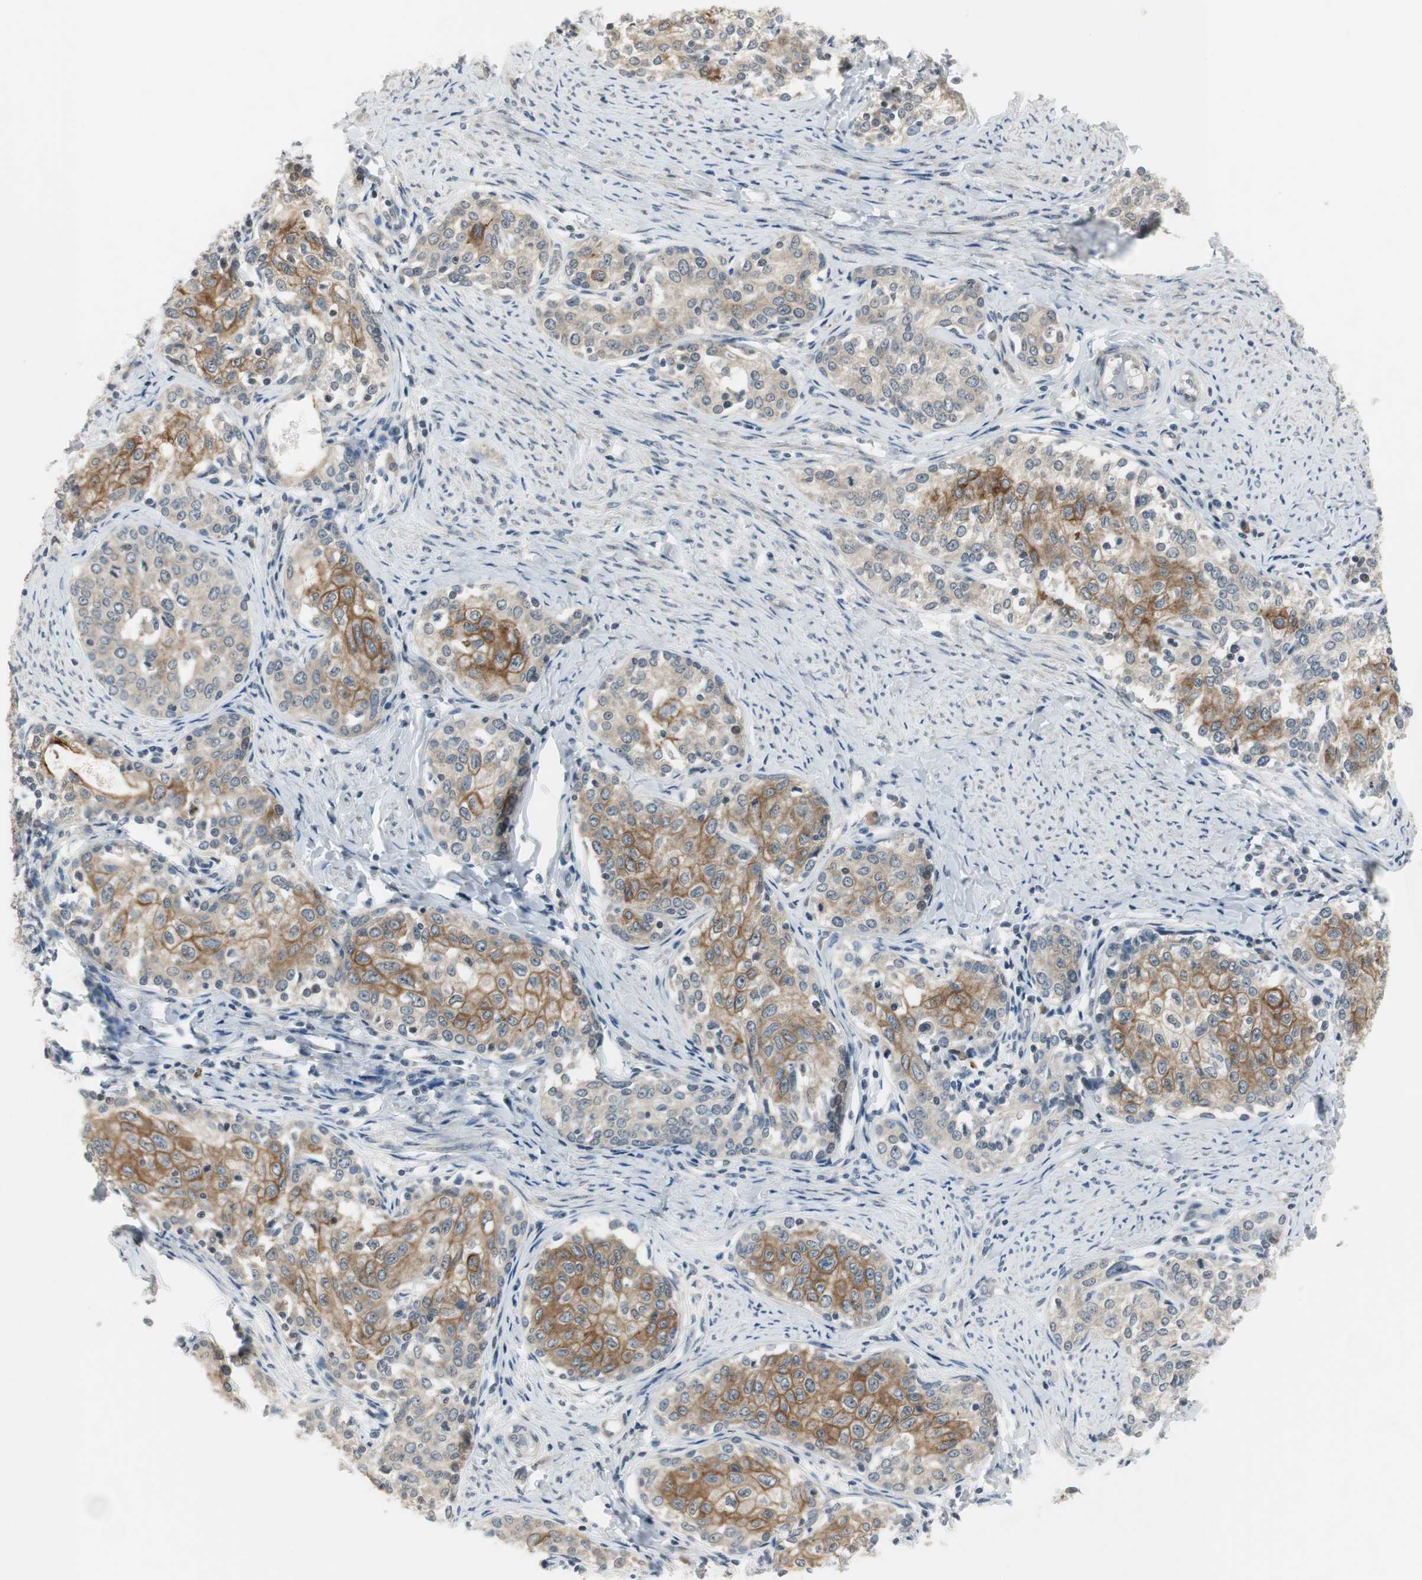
{"staining": {"intensity": "moderate", "quantity": ">75%", "location": "cytoplasmic/membranous"}, "tissue": "cervical cancer", "cell_type": "Tumor cells", "image_type": "cancer", "snomed": [{"axis": "morphology", "description": "Squamous cell carcinoma, NOS"}, {"axis": "morphology", "description": "Adenocarcinoma, NOS"}, {"axis": "topography", "description": "Cervix"}], "caption": "IHC image of neoplastic tissue: cervical squamous cell carcinoma stained using immunohistochemistry (IHC) displays medium levels of moderate protein expression localized specifically in the cytoplasmic/membranous of tumor cells, appearing as a cytoplasmic/membranous brown color.", "gene": "CCT5", "patient": {"sex": "female", "age": 52}}